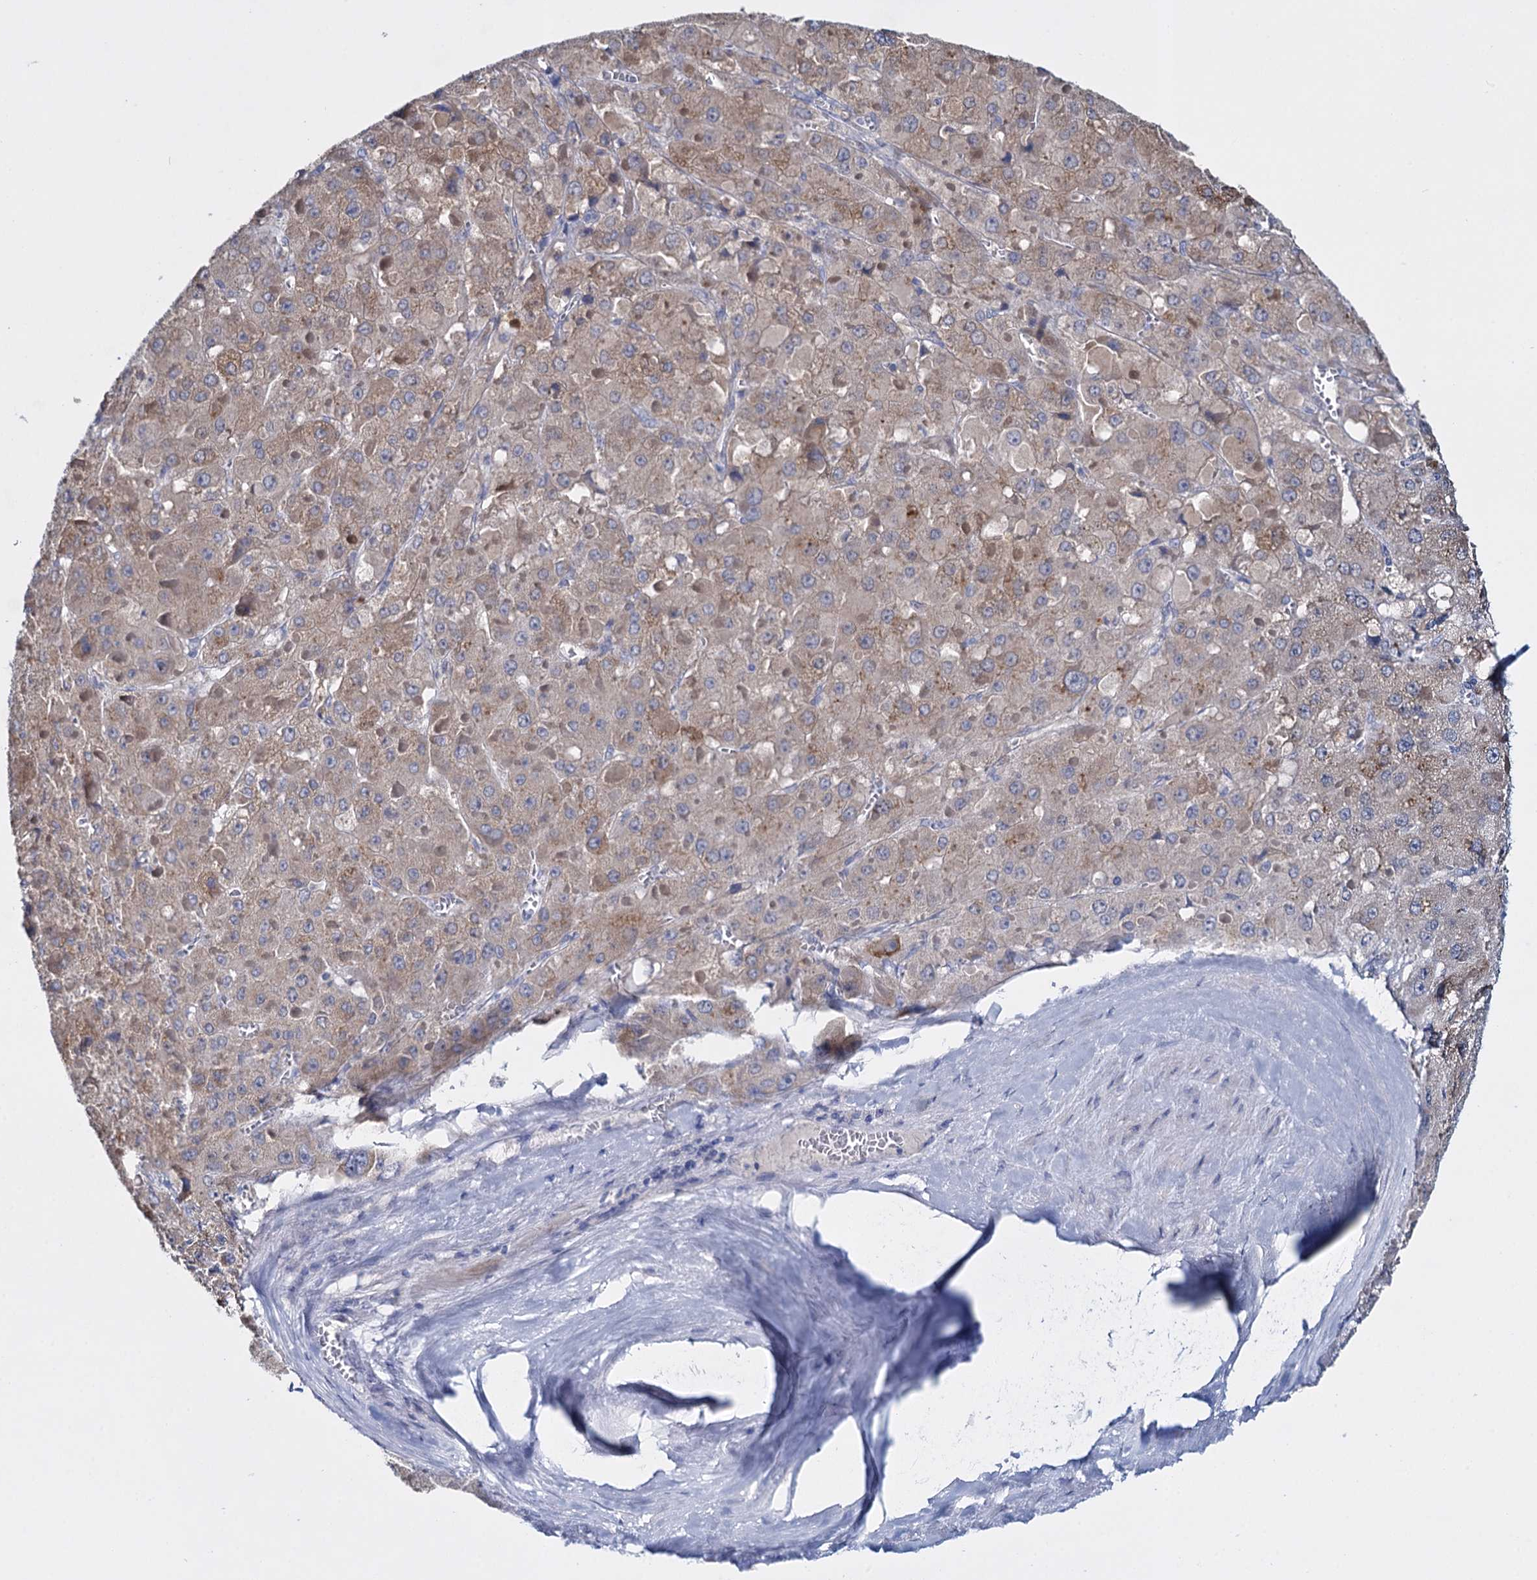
{"staining": {"intensity": "weak", "quantity": ">75%", "location": "cytoplasmic/membranous"}, "tissue": "liver cancer", "cell_type": "Tumor cells", "image_type": "cancer", "snomed": [{"axis": "morphology", "description": "Carcinoma, Hepatocellular, NOS"}, {"axis": "topography", "description": "Liver"}], "caption": "A brown stain shows weak cytoplasmic/membranous staining of a protein in human liver cancer tumor cells. The staining was performed using DAB, with brown indicating positive protein expression. Nuclei are stained blue with hematoxylin.", "gene": "GSTM2", "patient": {"sex": "female", "age": 73}}